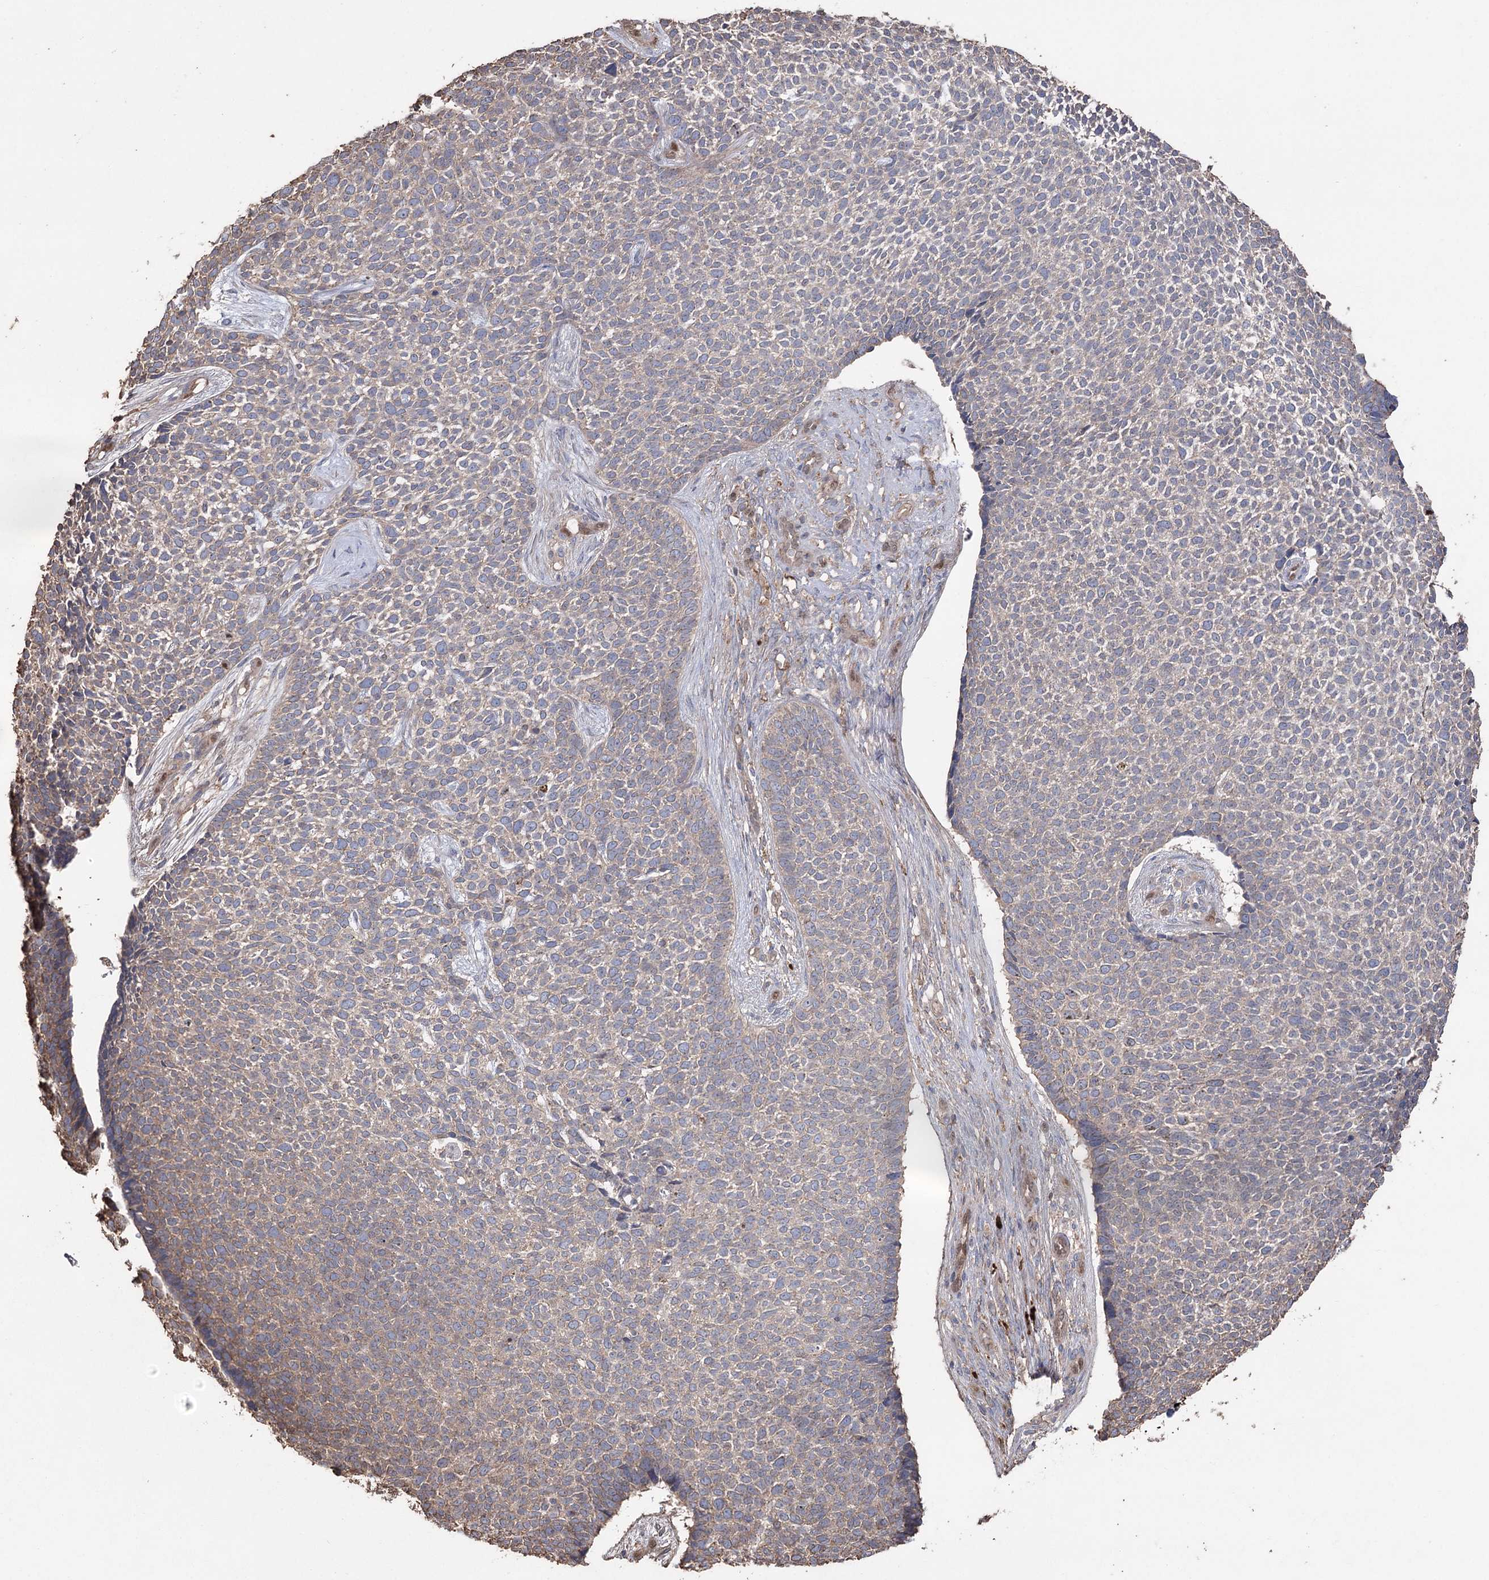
{"staining": {"intensity": "weak", "quantity": "25%-75%", "location": "cytoplasmic/membranous"}, "tissue": "skin cancer", "cell_type": "Tumor cells", "image_type": "cancer", "snomed": [{"axis": "morphology", "description": "Basal cell carcinoma"}, {"axis": "topography", "description": "Skin"}], "caption": "A photomicrograph showing weak cytoplasmic/membranous staining in about 25%-75% of tumor cells in skin cancer (basal cell carcinoma), as visualized by brown immunohistochemical staining.", "gene": "FAM13B", "patient": {"sex": "female", "age": 84}}